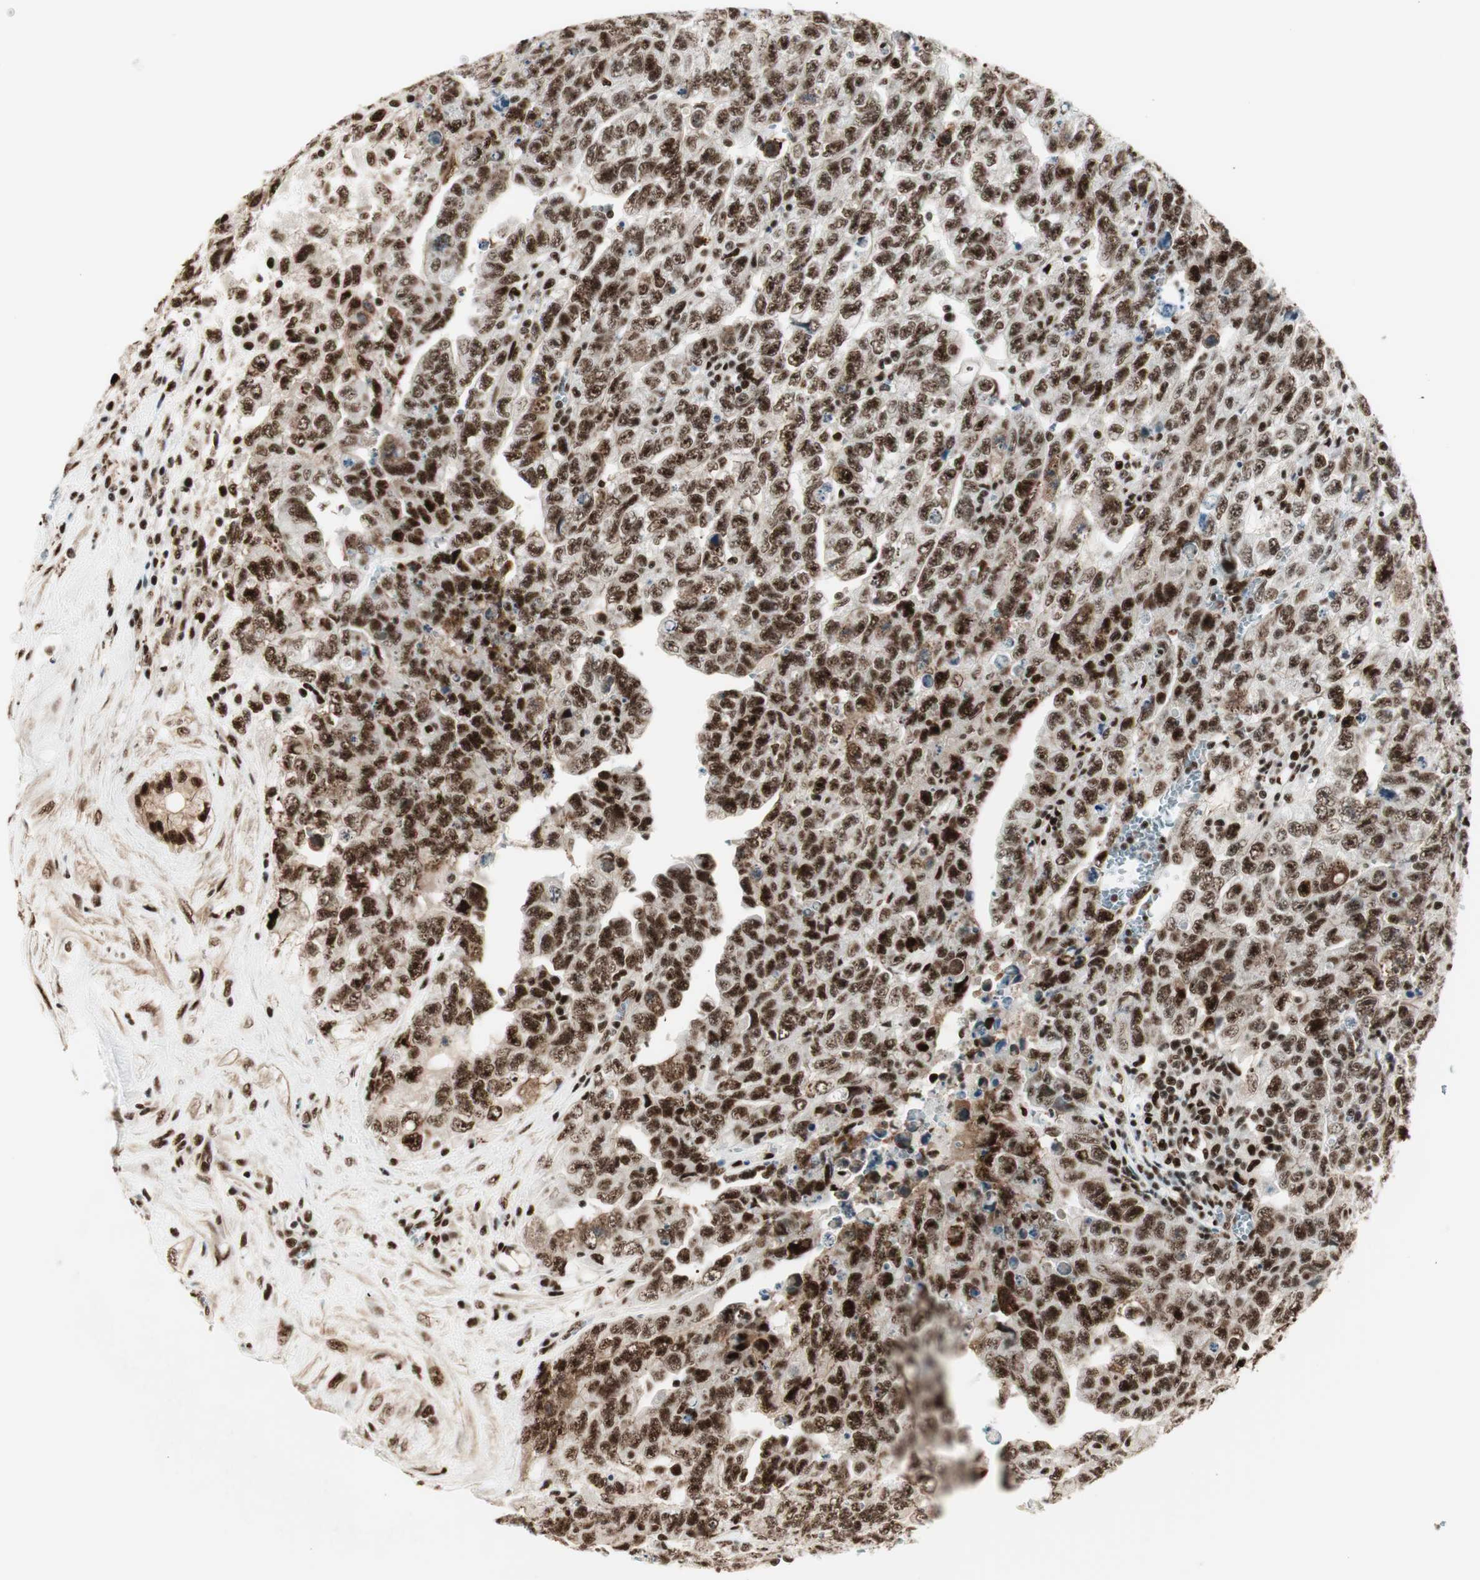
{"staining": {"intensity": "strong", "quantity": ">75%", "location": "nuclear"}, "tissue": "testis cancer", "cell_type": "Tumor cells", "image_type": "cancer", "snomed": [{"axis": "morphology", "description": "Carcinoma, Embryonal, NOS"}, {"axis": "topography", "description": "Testis"}], "caption": "Immunohistochemical staining of testis embryonal carcinoma demonstrates high levels of strong nuclear protein staining in about >75% of tumor cells.", "gene": "HEXIM1", "patient": {"sex": "male", "age": 28}}